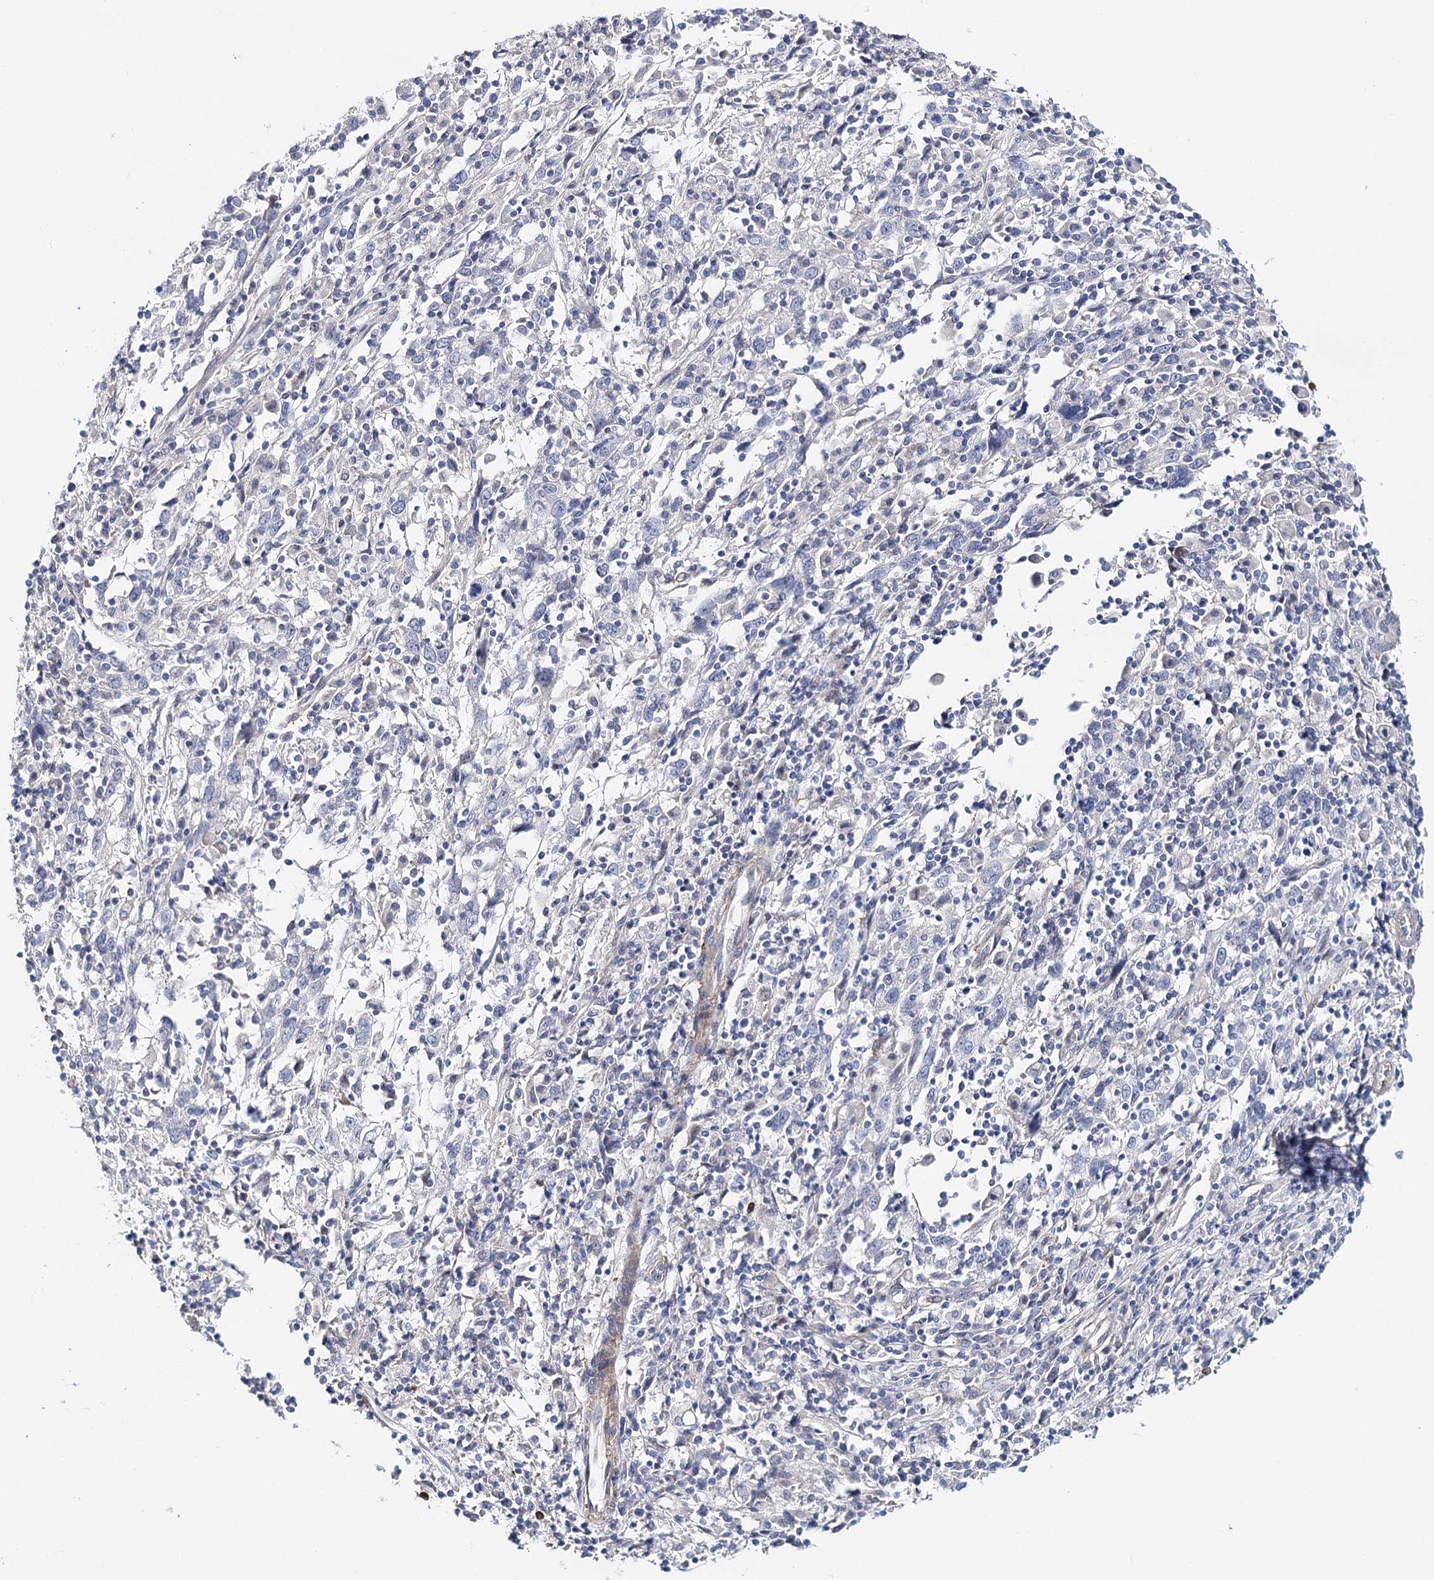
{"staining": {"intensity": "negative", "quantity": "none", "location": "none"}, "tissue": "cervical cancer", "cell_type": "Tumor cells", "image_type": "cancer", "snomed": [{"axis": "morphology", "description": "Squamous cell carcinoma, NOS"}, {"axis": "topography", "description": "Cervix"}], "caption": "A histopathology image of cervical cancer stained for a protein displays no brown staining in tumor cells.", "gene": "TEX12", "patient": {"sex": "female", "age": 46}}